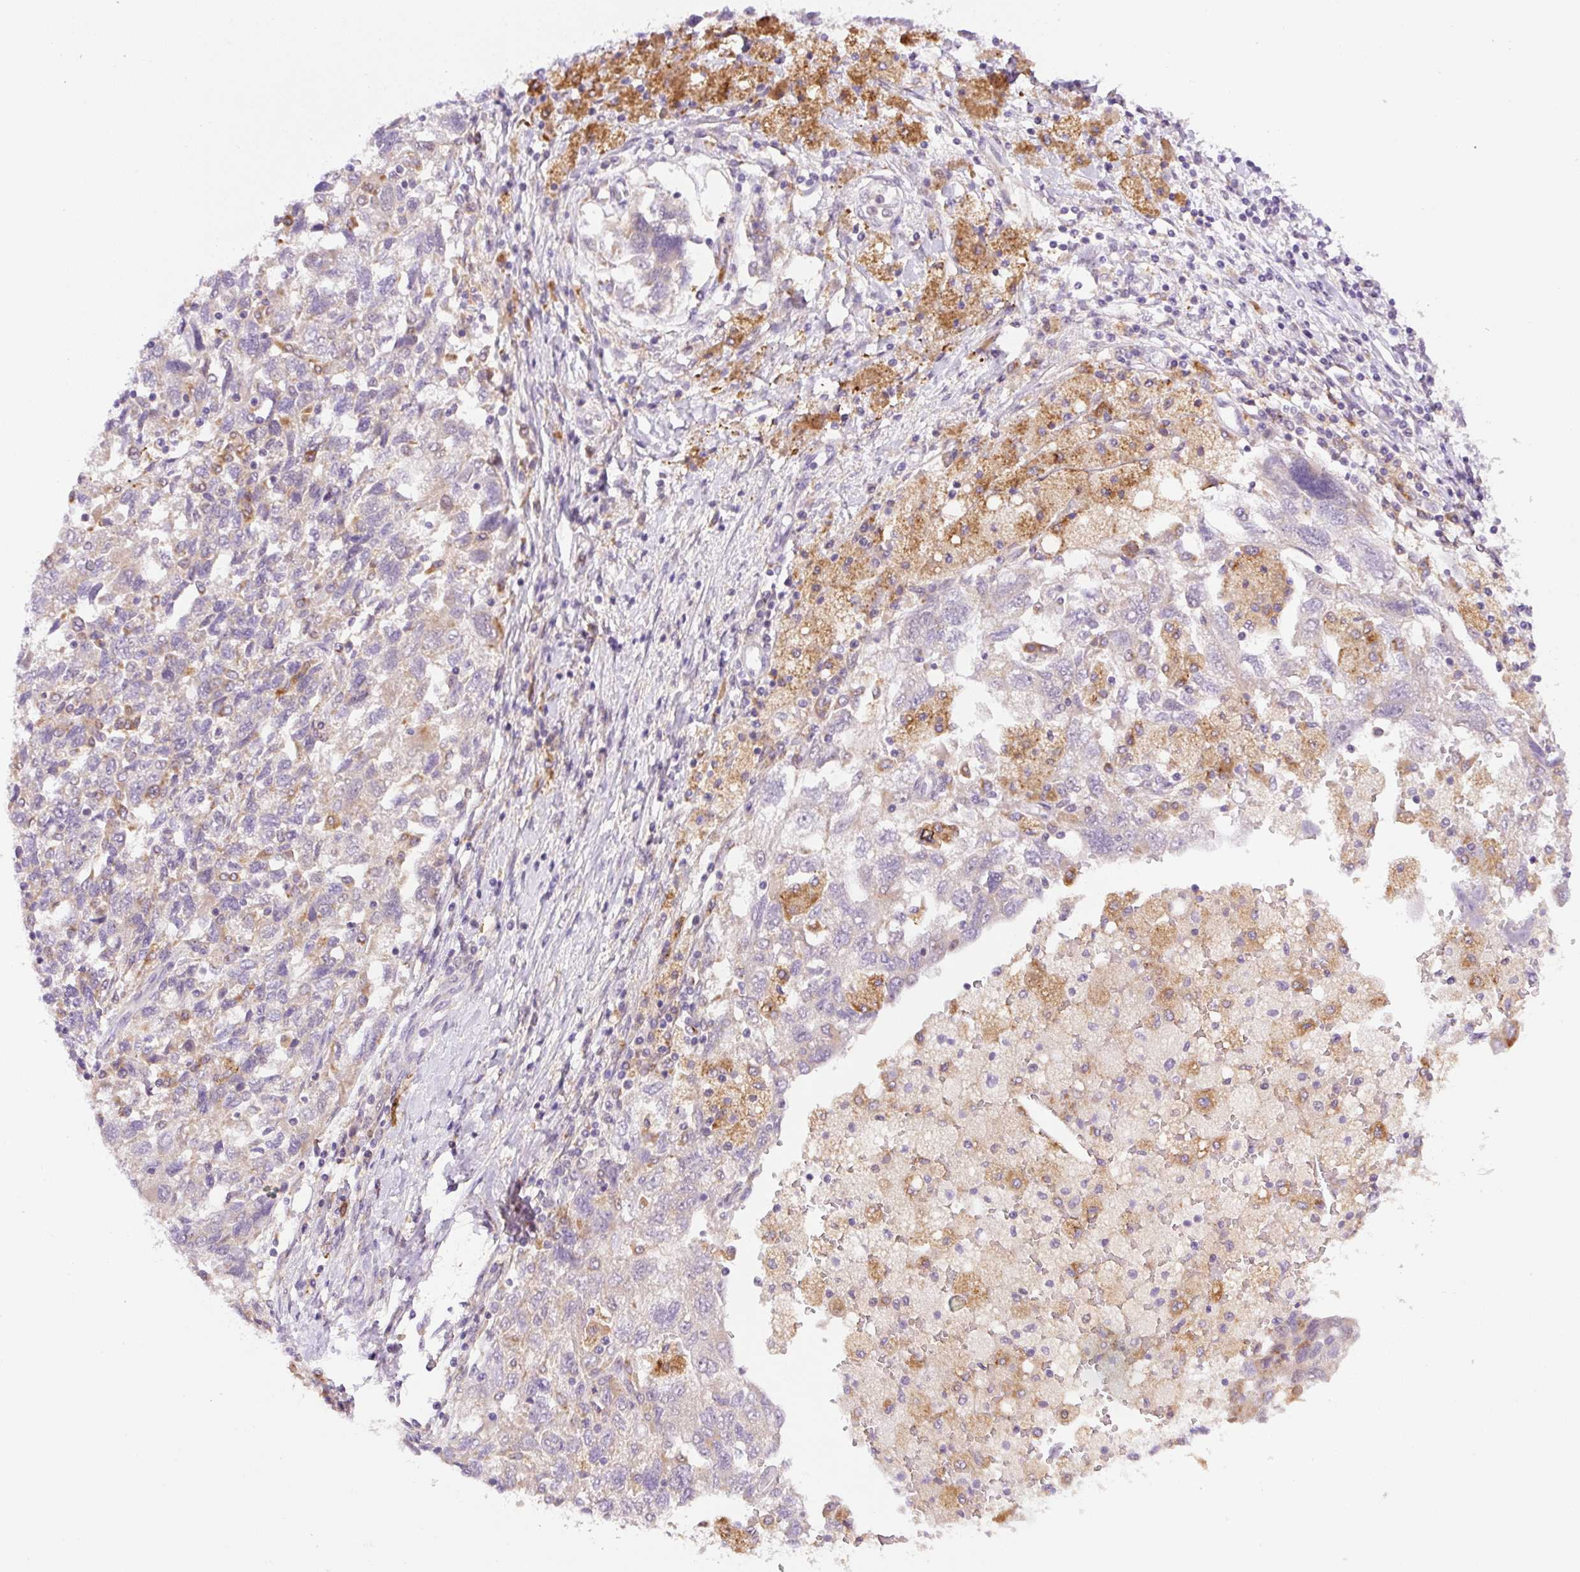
{"staining": {"intensity": "moderate", "quantity": "<25%", "location": "cytoplasmic/membranous"}, "tissue": "ovarian cancer", "cell_type": "Tumor cells", "image_type": "cancer", "snomed": [{"axis": "morphology", "description": "Carcinoma, NOS"}, {"axis": "morphology", "description": "Cystadenocarcinoma, serous, NOS"}, {"axis": "topography", "description": "Ovary"}], "caption": "Protein positivity by immunohistochemistry exhibits moderate cytoplasmic/membranous expression in about <25% of tumor cells in ovarian serous cystadenocarcinoma.", "gene": "CEBPZOS", "patient": {"sex": "female", "age": 69}}